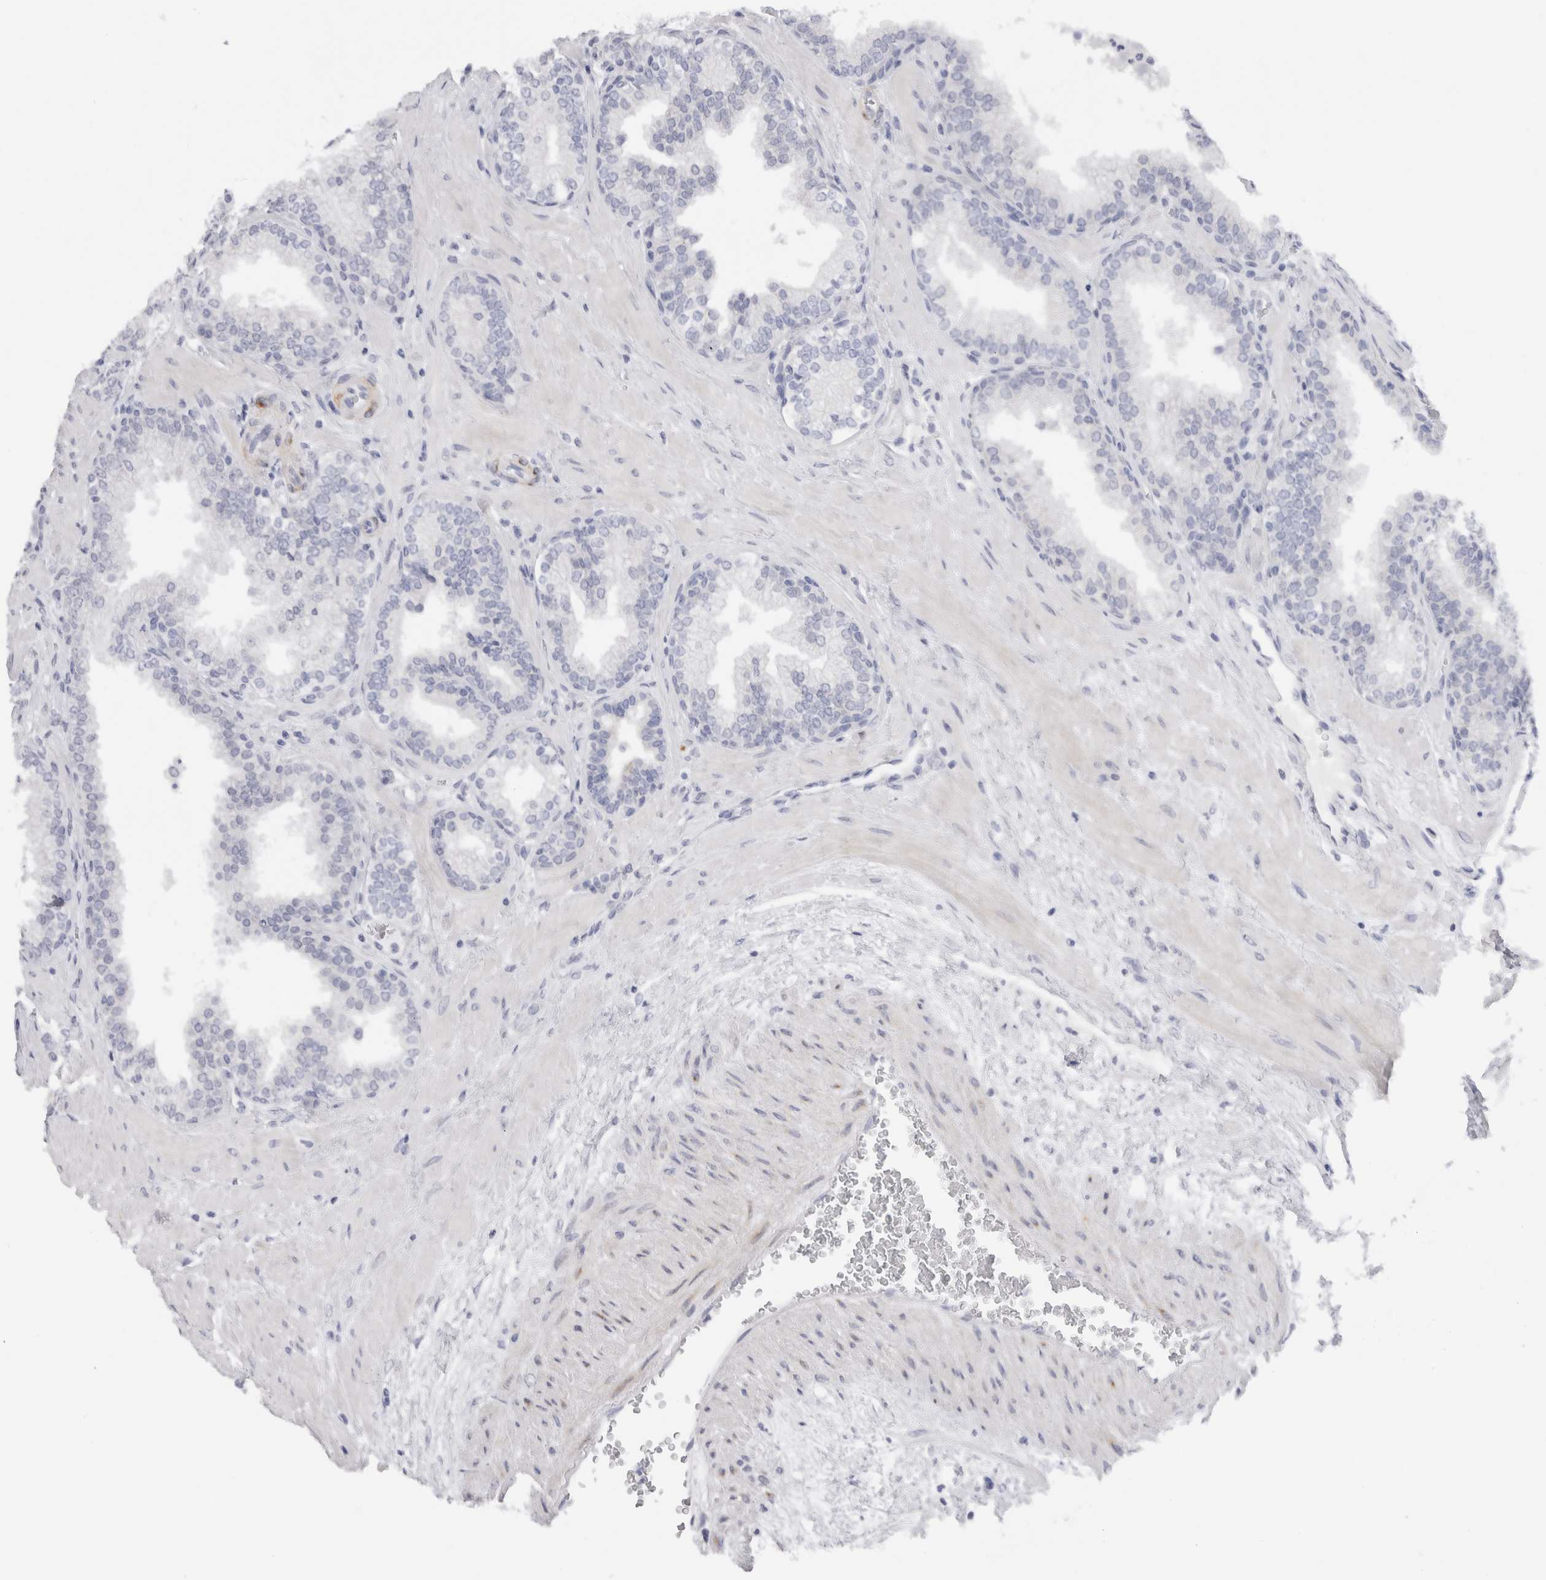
{"staining": {"intensity": "negative", "quantity": "none", "location": "none"}, "tissue": "prostate", "cell_type": "Glandular cells", "image_type": "normal", "snomed": [{"axis": "morphology", "description": "Normal tissue, NOS"}, {"axis": "topography", "description": "Prostate"}], "caption": "Human prostate stained for a protein using immunohistochemistry (IHC) shows no expression in glandular cells.", "gene": "C9orf50", "patient": {"sex": "male", "age": 51}}